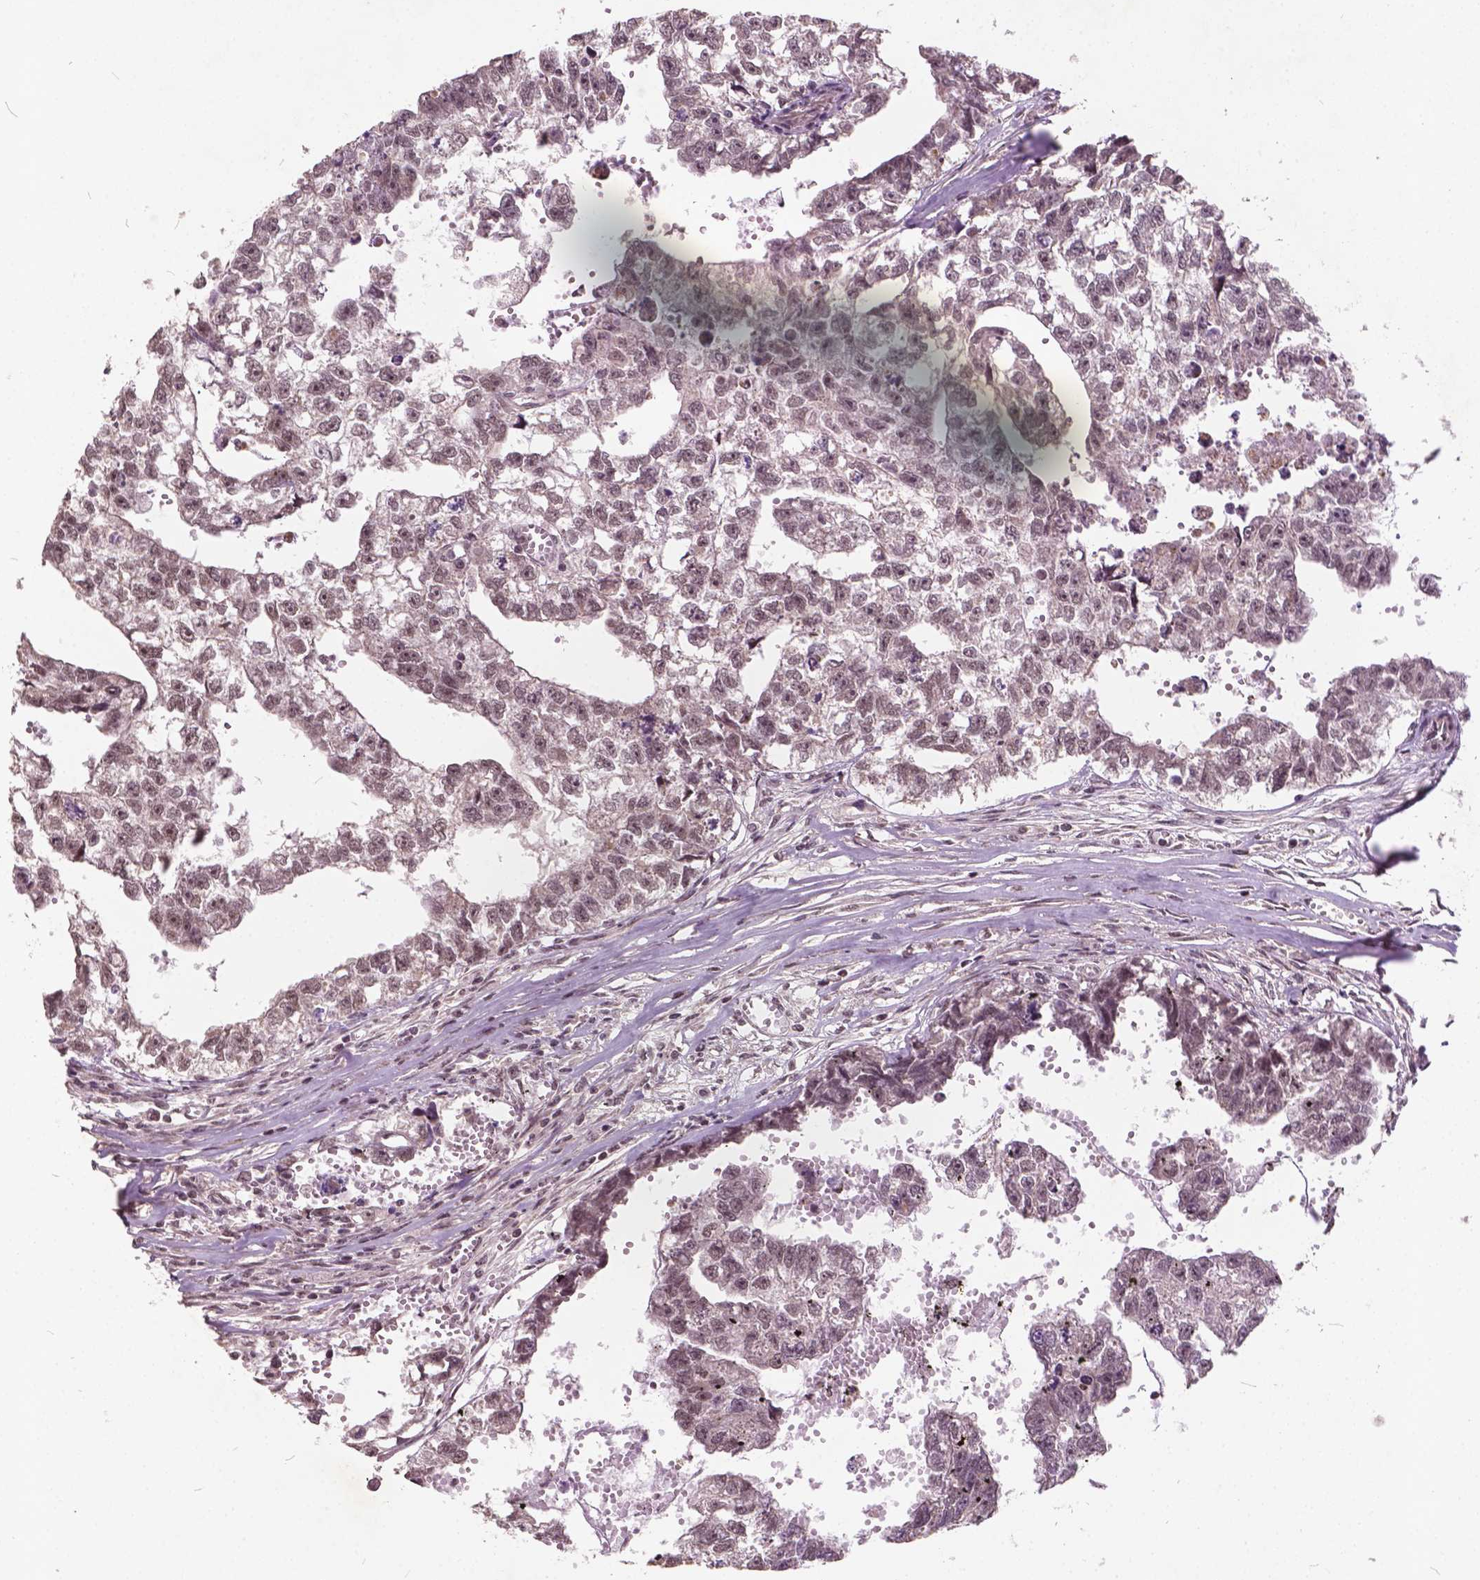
{"staining": {"intensity": "weak", "quantity": "25%-75%", "location": "nuclear"}, "tissue": "testis cancer", "cell_type": "Tumor cells", "image_type": "cancer", "snomed": [{"axis": "morphology", "description": "Carcinoma, Embryonal, NOS"}, {"axis": "morphology", "description": "Teratoma, malignant, NOS"}, {"axis": "topography", "description": "Testis"}], "caption": "Immunohistochemical staining of human testis cancer displays weak nuclear protein staining in approximately 25%-75% of tumor cells.", "gene": "GPS2", "patient": {"sex": "male", "age": 44}}